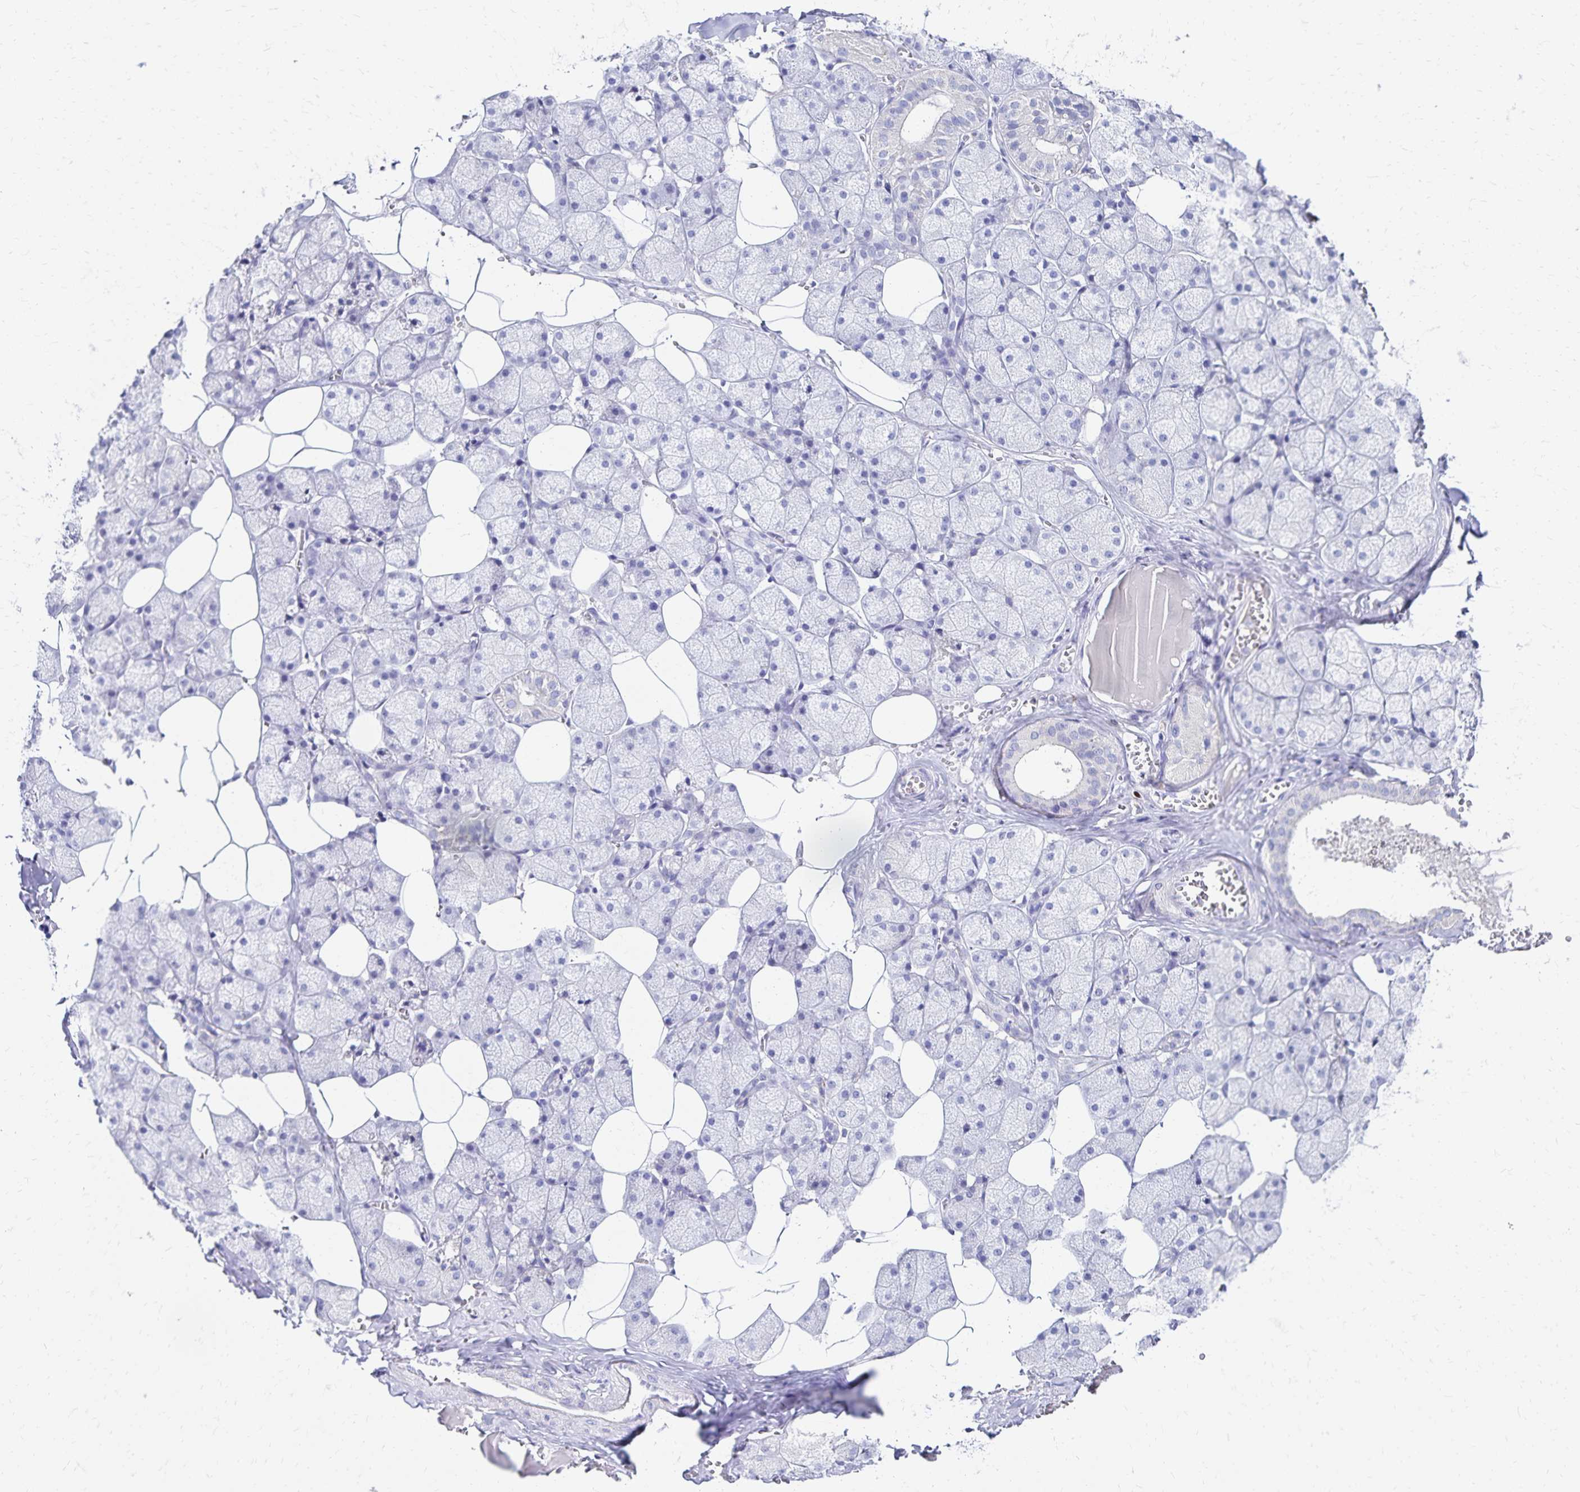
{"staining": {"intensity": "negative", "quantity": "none", "location": "none"}, "tissue": "salivary gland", "cell_type": "Glandular cells", "image_type": "normal", "snomed": [{"axis": "morphology", "description": "Normal tissue, NOS"}, {"axis": "topography", "description": "Salivary gland"}, {"axis": "topography", "description": "Peripheral nerve tissue"}], "caption": "DAB immunohistochemical staining of benign human salivary gland reveals no significant staining in glandular cells.", "gene": "PAX5", "patient": {"sex": "male", "age": 38}}